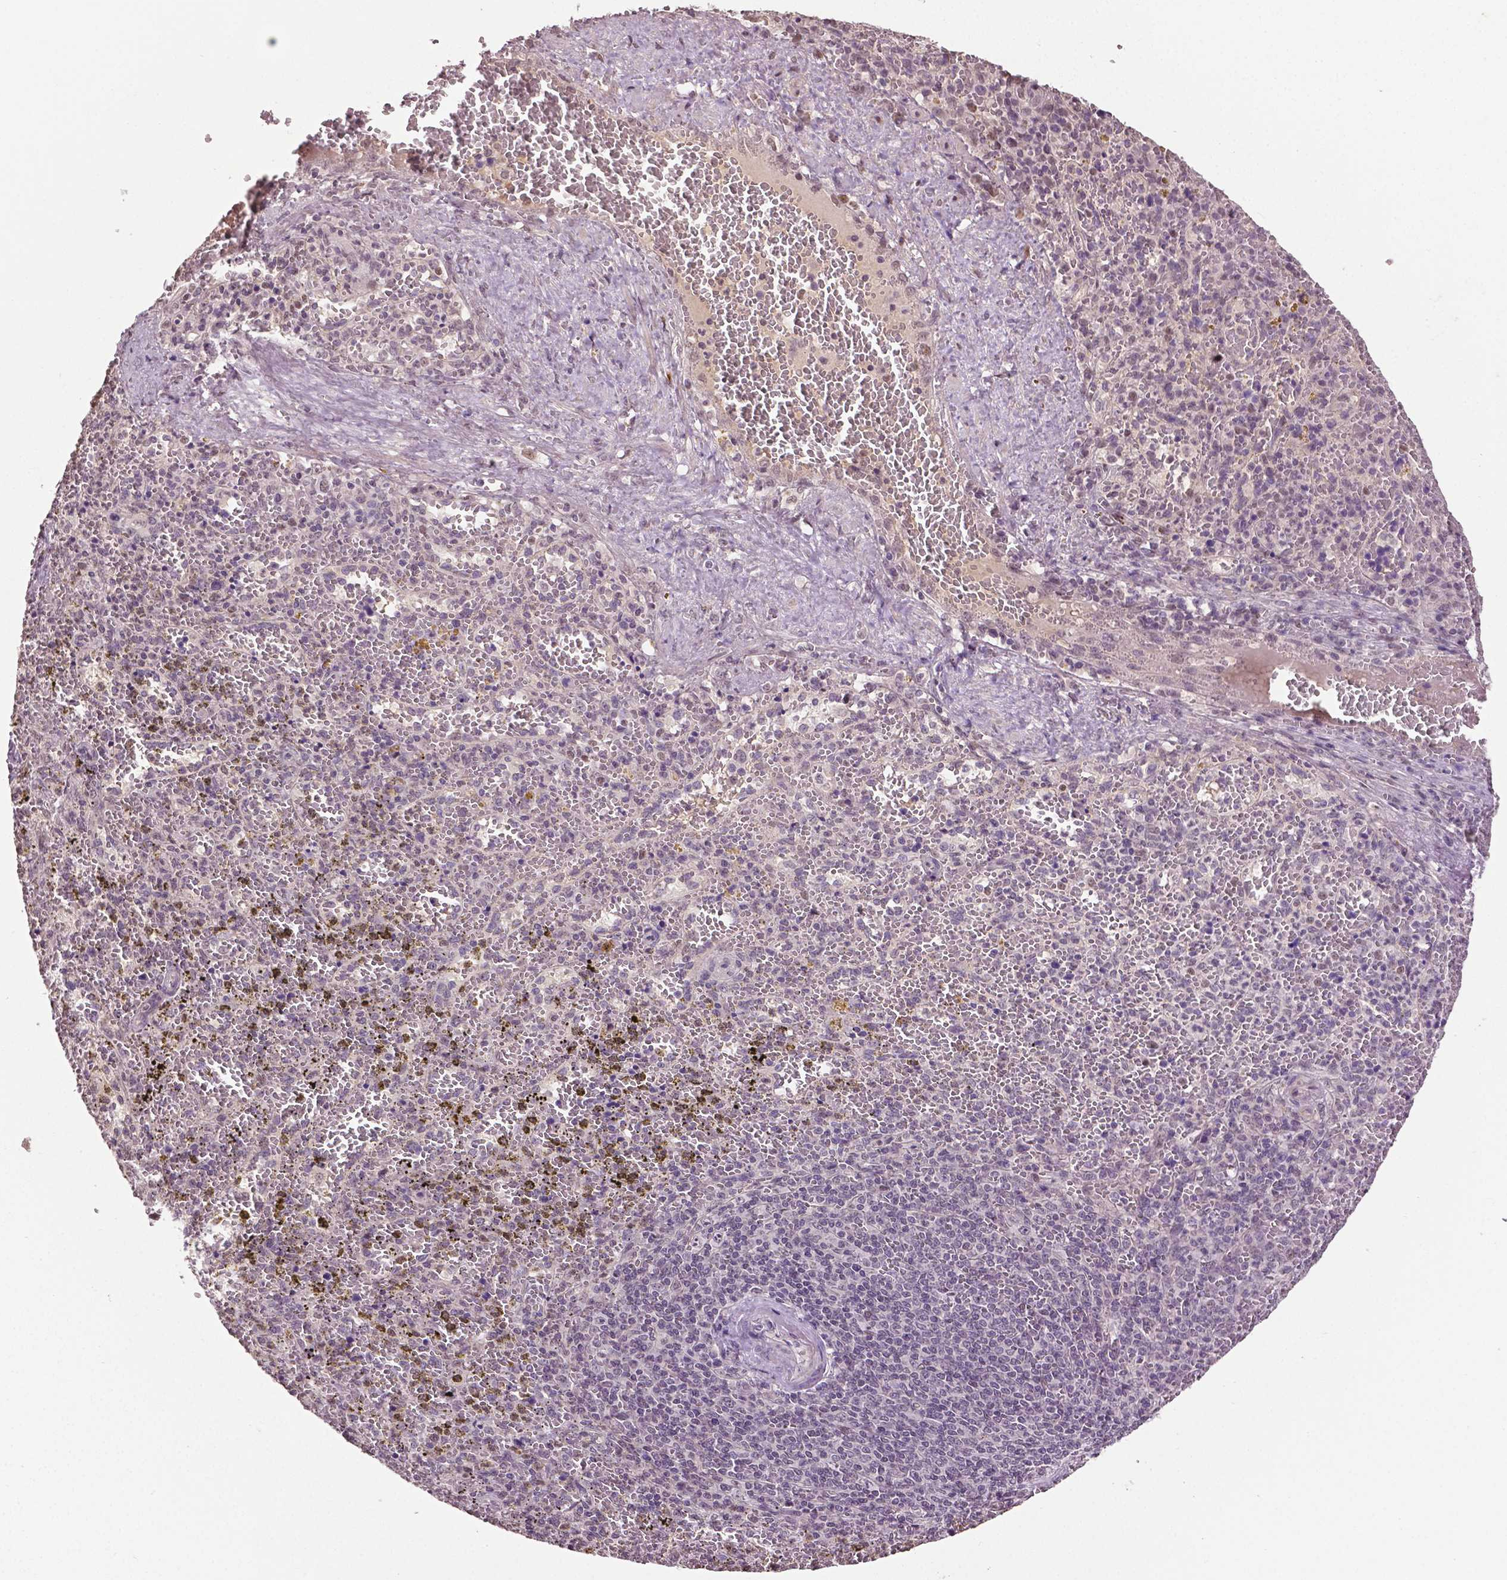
{"staining": {"intensity": "negative", "quantity": "none", "location": "none"}, "tissue": "spleen", "cell_type": "Cells in red pulp", "image_type": "normal", "snomed": [{"axis": "morphology", "description": "Normal tissue, NOS"}, {"axis": "topography", "description": "Spleen"}], "caption": "Histopathology image shows no significant protein staining in cells in red pulp of benign spleen. (DAB IHC visualized using brightfield microscopy, high magnification).", "gene": "DLX5", "patient": {"sex": "female", "age": 50}}